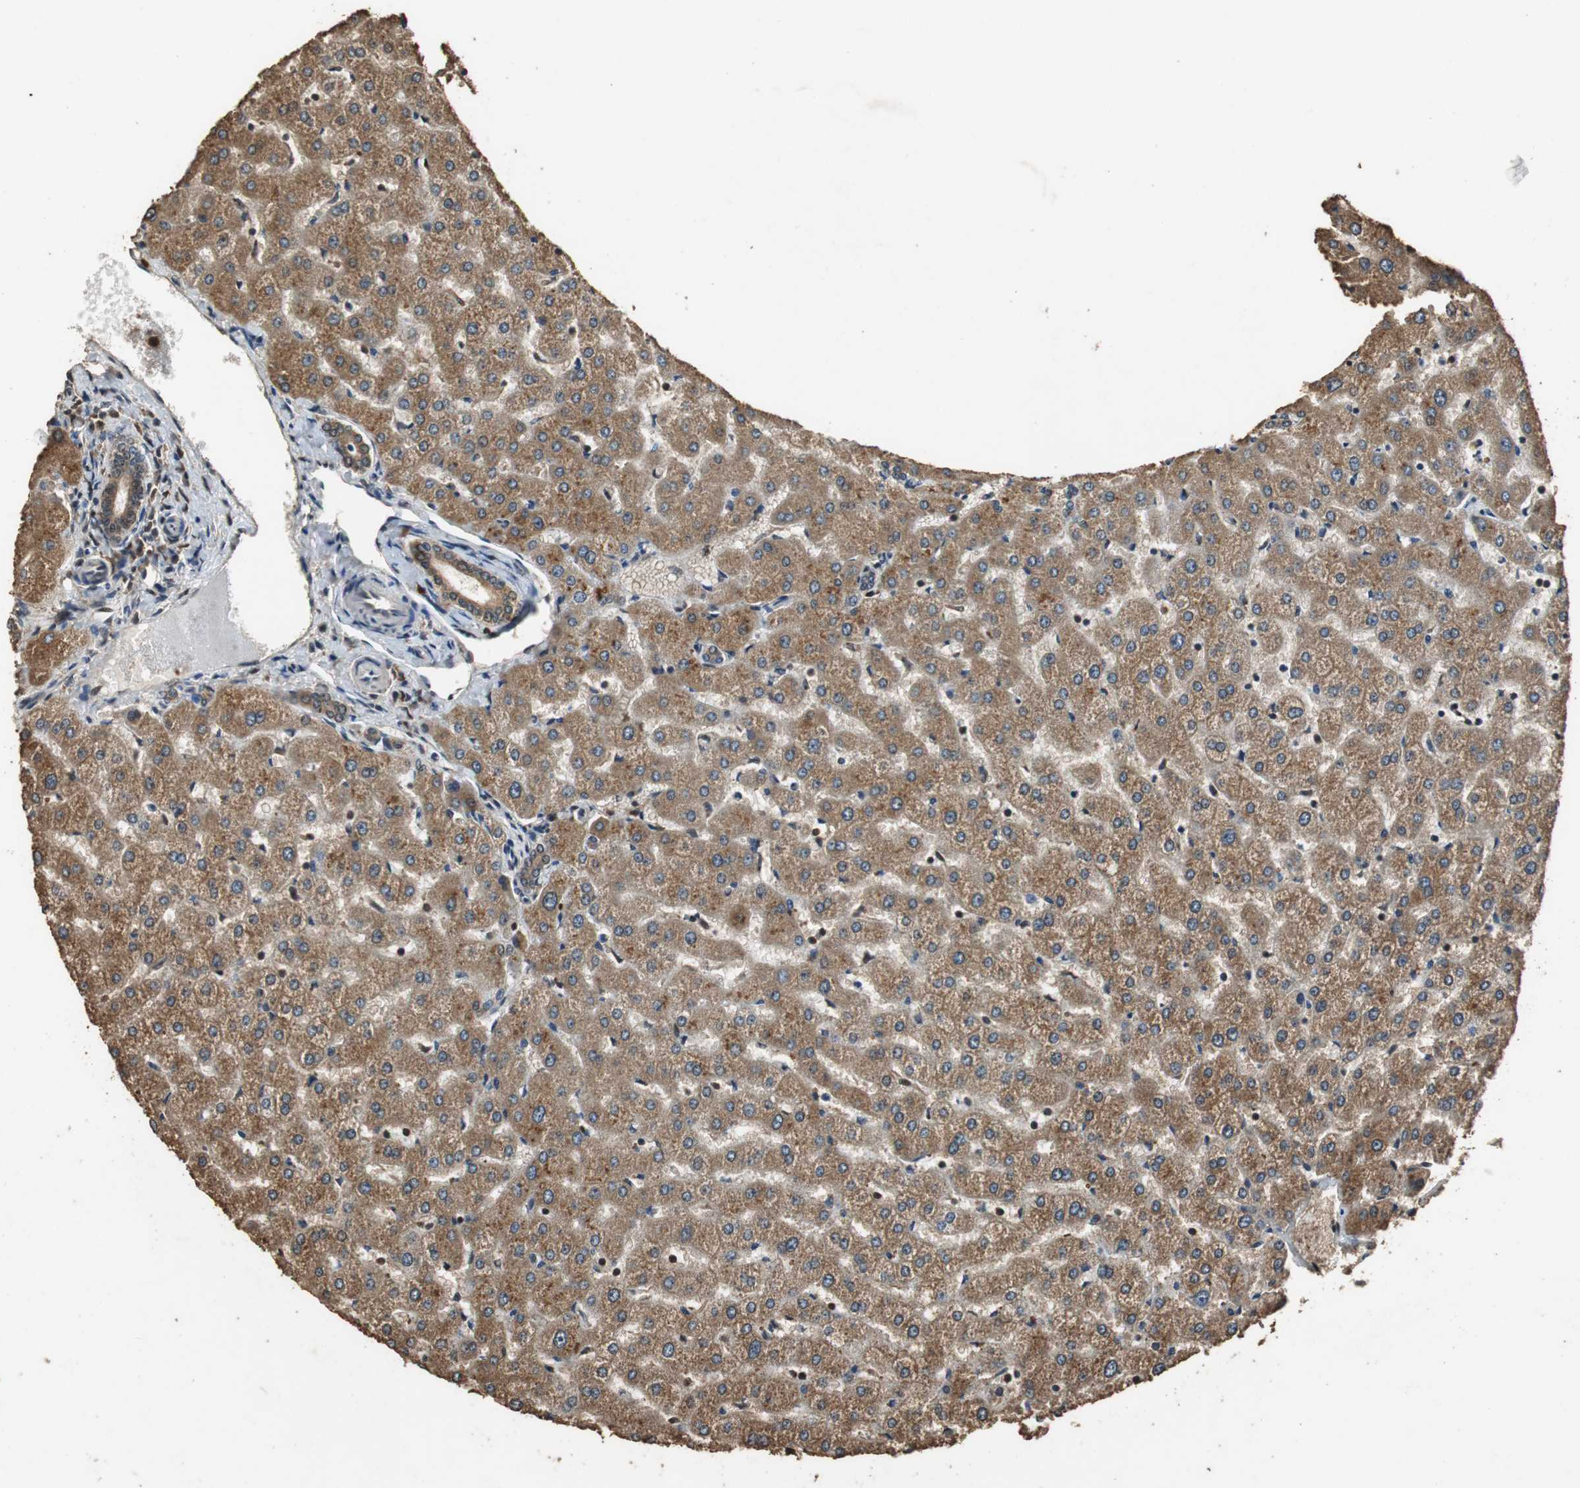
{"staining": {"intensity": "strong", "quantity": ">75%", "location": "cytoplasmic/membranous"}, "tissue": "liver", "cell_type": "Cholangiocytes", "image_type": "normal", "snomed": [{"axis": "morphology", "description": "Normal tissue, NOS"}, {"axis": "morphology", "description": "Fibrosis, NOS"}, {"axis": "topography", "description": "Liver"}], "caption": "IHC photomicrograph of normal liver stained for a protein (brown), which shows high levels of strong cytoplasmic/membranous positivity in approximately >75% of cholangiocytes.", "gene": "ZNF18", "patient": {"sex": "female", "age": 29}}